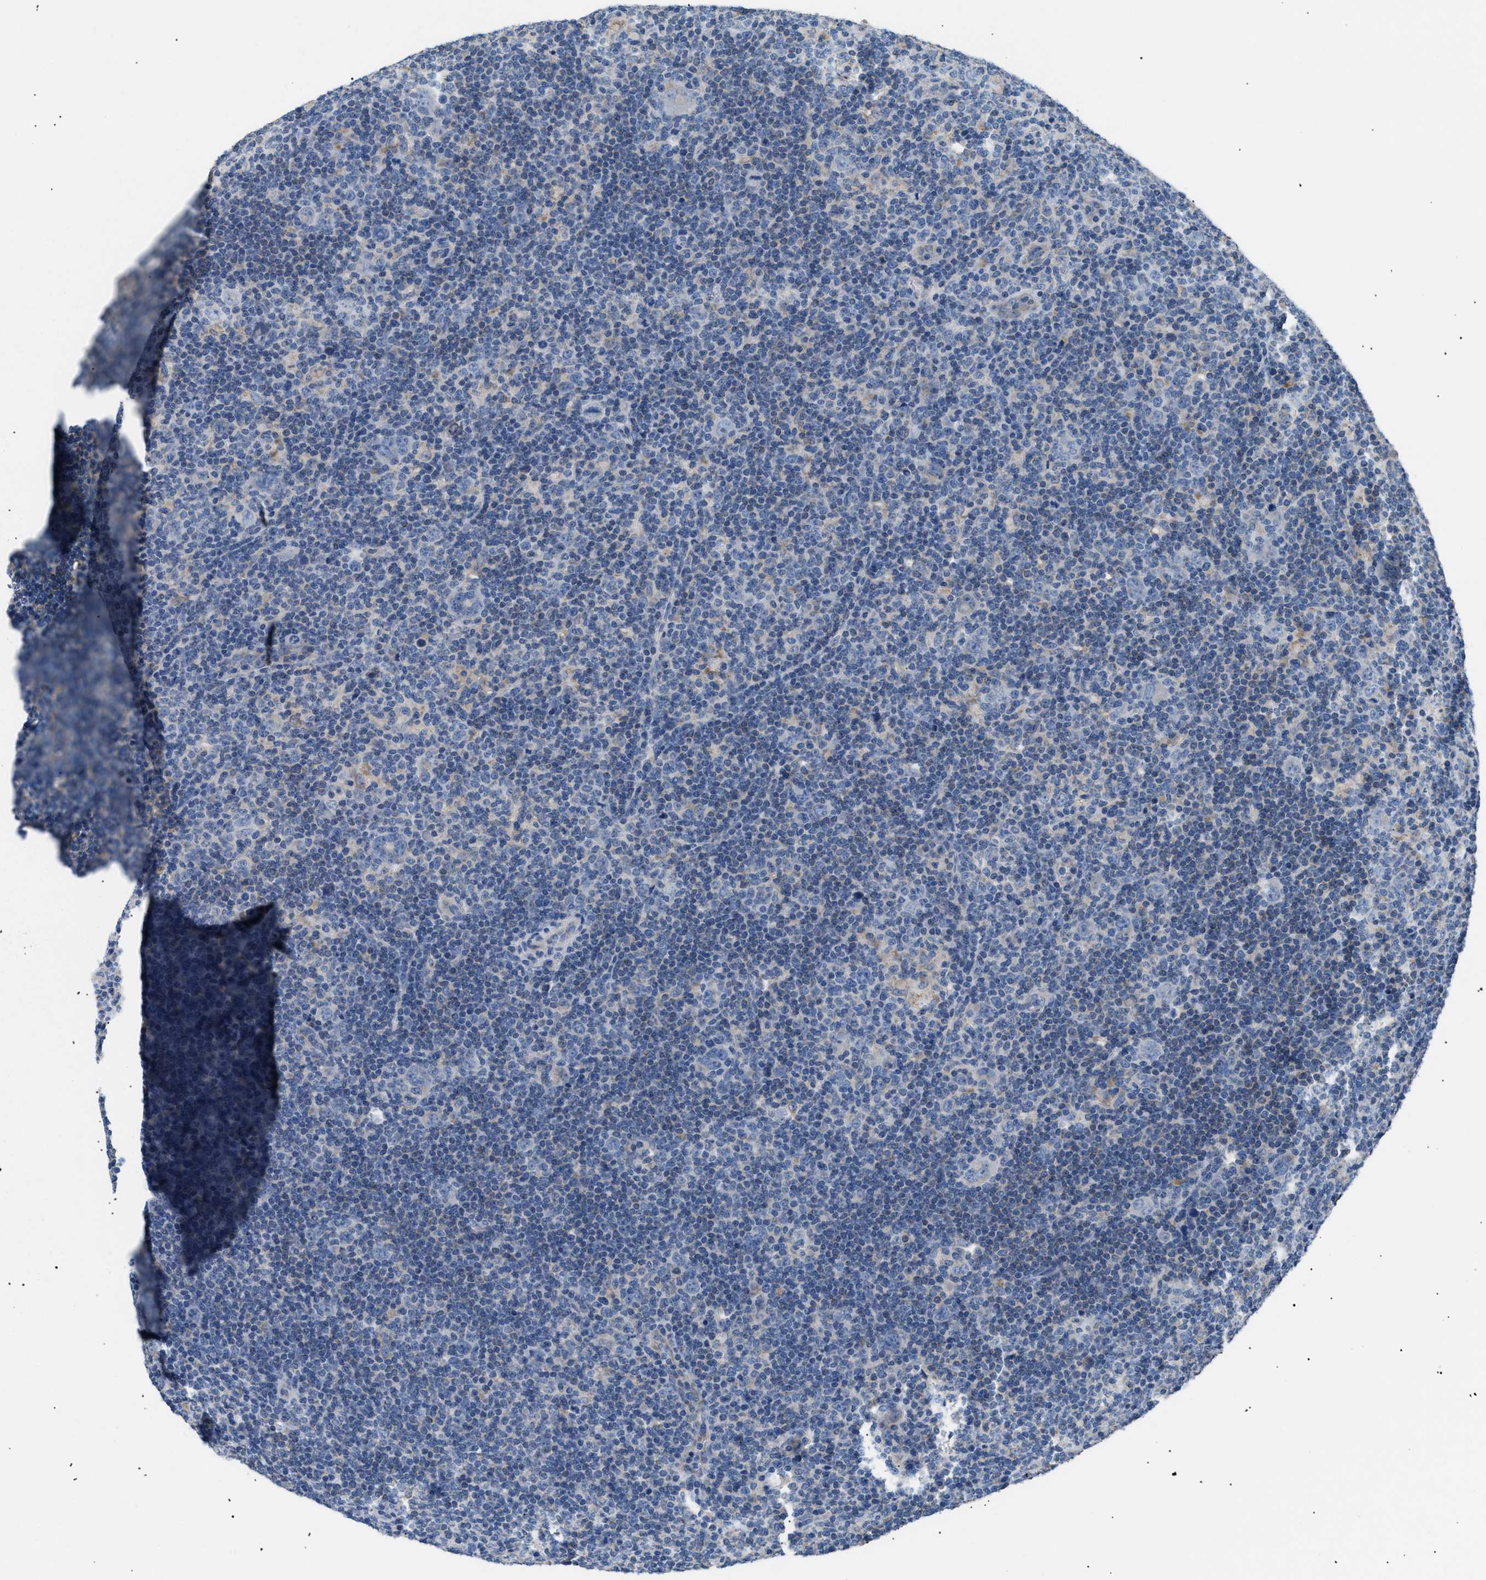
{"staining": {"intensity": "negative", "quantity": "none", "location": "none"}, "tissue": "lymphoma", "cell_type": "Tumor cells", "image_type": "cancer", "snomed": [{"axis": "morphology", "description": "Hodgkin's disease, NOS"}, {"axis": "topography", "description": "Lymph node"}], "caption": "High magnification brightfield microscopy of lymphoma stained with DAB (3,3'-diaminobenzidine) (brown) and counterstained with hematoxylin (blue): tumor cells show no significant expression.", "gene": "ILDR1", "patient": {"sex": "female", "age": 57}}